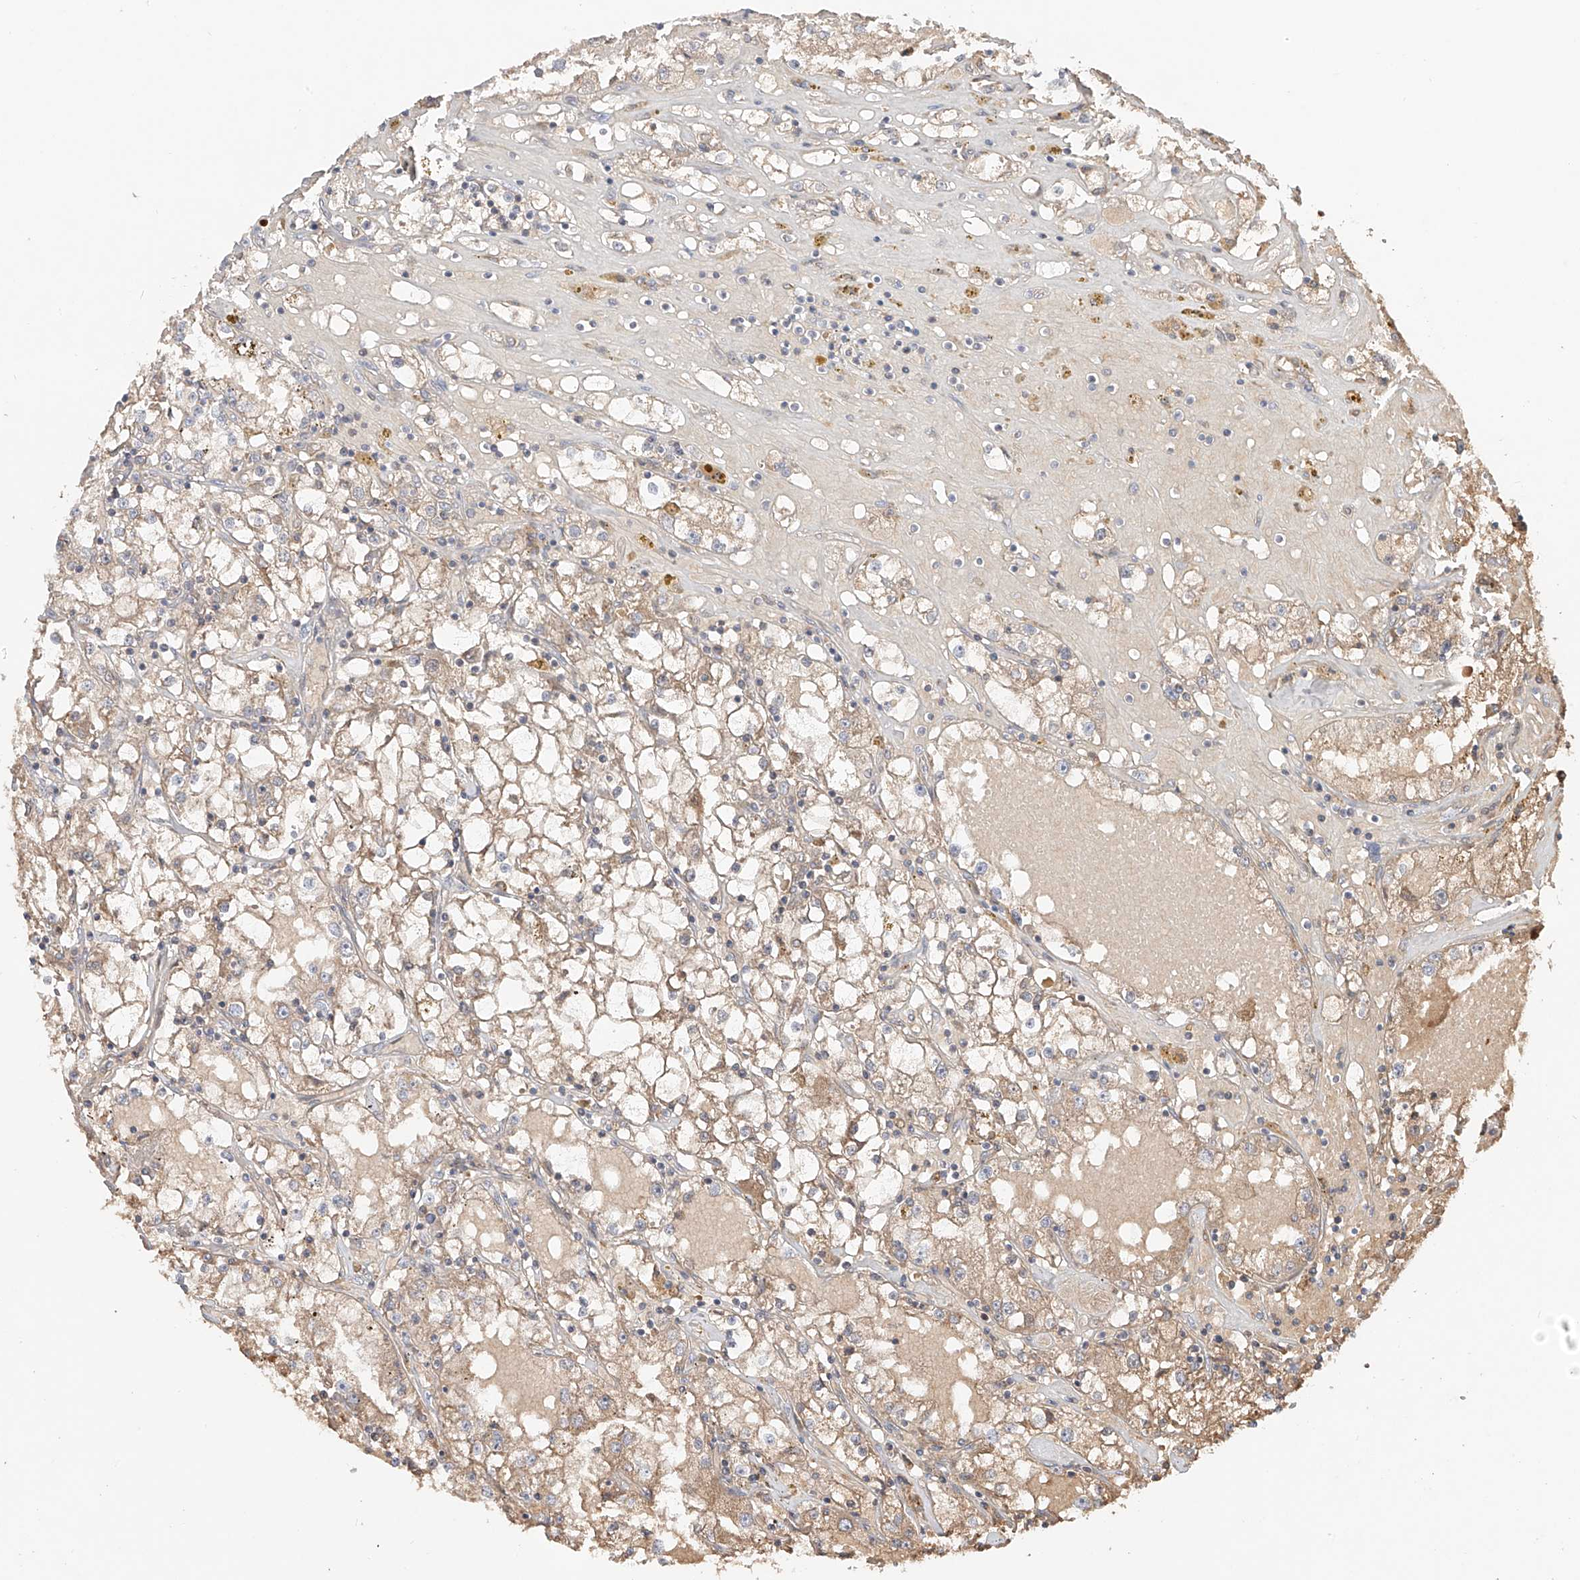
{"staining": {"intensity": "moderate", "quantity": ">75%", "location": "cytoplasmic/membranous"}, "tissue": "renal cancer", "cell_type": "Tumor cells", "image_type": "cancer", "snomed": [{"axis": "morphology", "description": "Adenocarcinoma, NOS"}, {"axis": "topography", "description": "Kidney"}], "caption": "Protein expression analysis of renal adenocarcinoma exhibits moderate cytoplasmic/membranous expression in approximately >75% of tumor cells.", "gene": "ERO1A", "patient": {"sex": "male", "age": 56}}